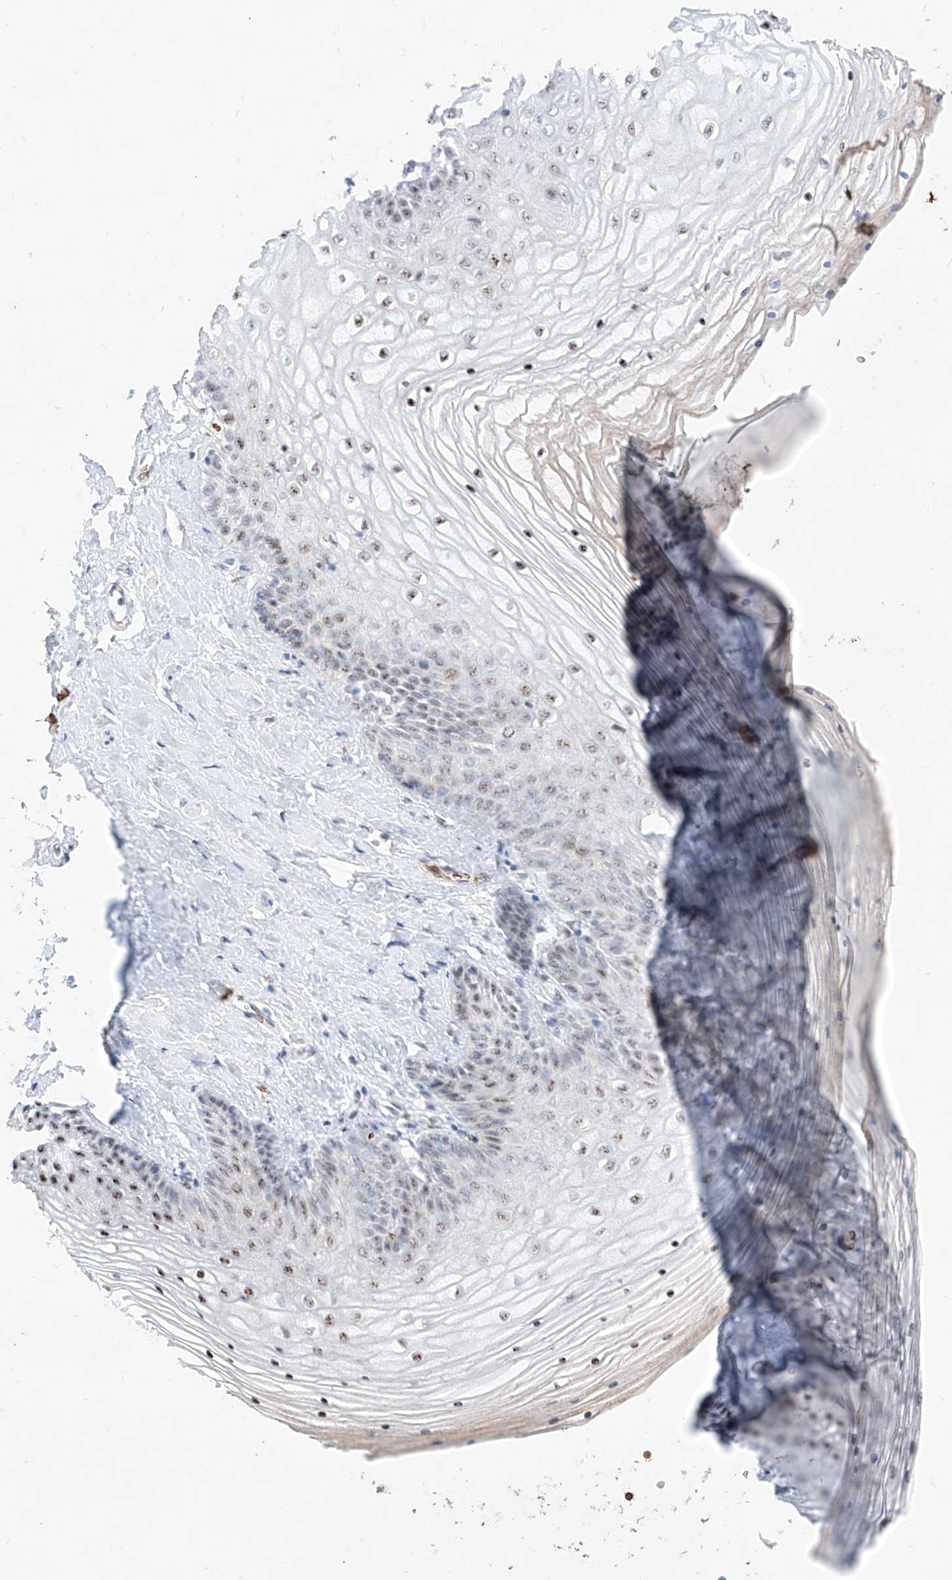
{"staining": {"intensity": "moderate", "quantity": ">75%", "location": "nuclear"}, "tissue": "vagina", "cell_type": "Squamous epithelial cells", "image_type": "normal", "snomed": [{"axis": "morphology", "description": "Normal tissue, NOS"}, {"axis": "topography", "description": "Vagina"}, {"axis": "topography", "description": "Cervix"}], "caption": "Immunohistochemical staining of unremarkable human vagina shows medium levels of moderate nuclear positivity in about >75% of squamous epithelial cells. (DAB = brown stain, brightfield microscopy at high magnification).", "gene": "ZFP42", "patient": {"sex": "female", "age": 40}}